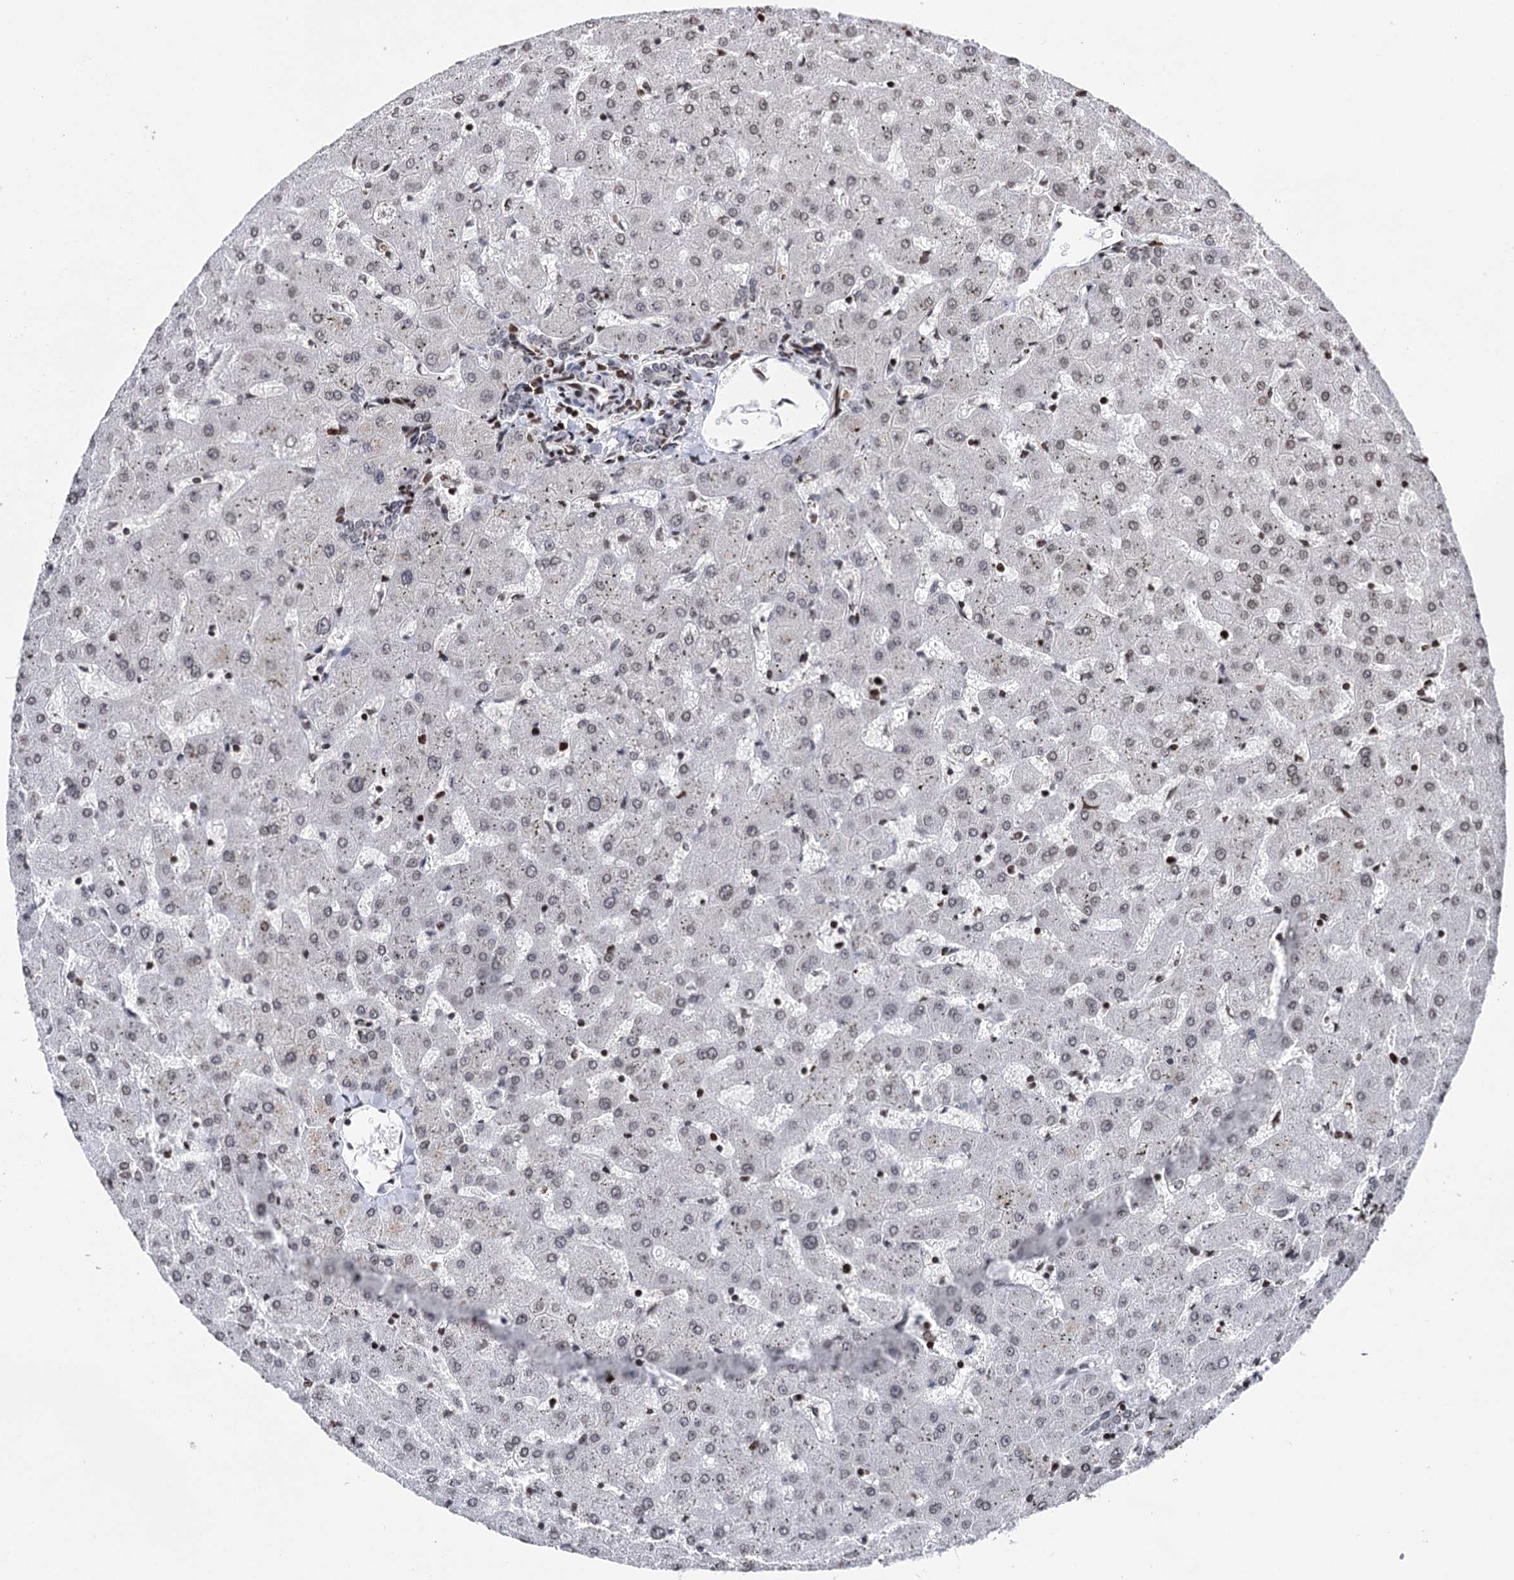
{"staining": {"intensity": "weak", "quantity": "25%-75%", "location": "nuclear"}, "tissue": "liver", "cell_type": "Cholangiocytes", "image_type": "normal", "snomed": [{"axis": "morphology", "description": "Normal tissue, NOS"}, {"axis": "topography", "description": "Liver"}], "caption": "The histopathology image demonstrates staining of unremarkable liver, revealing weak nuclear protein positivity (brown color) within cholangiocytes. (Stains: DAB in brown, nuclei in blue, Microscopy: brightfield microscopy at high magnification).", "gene": "CCDC77", "patient": {"sex": "female", "age": 63}}